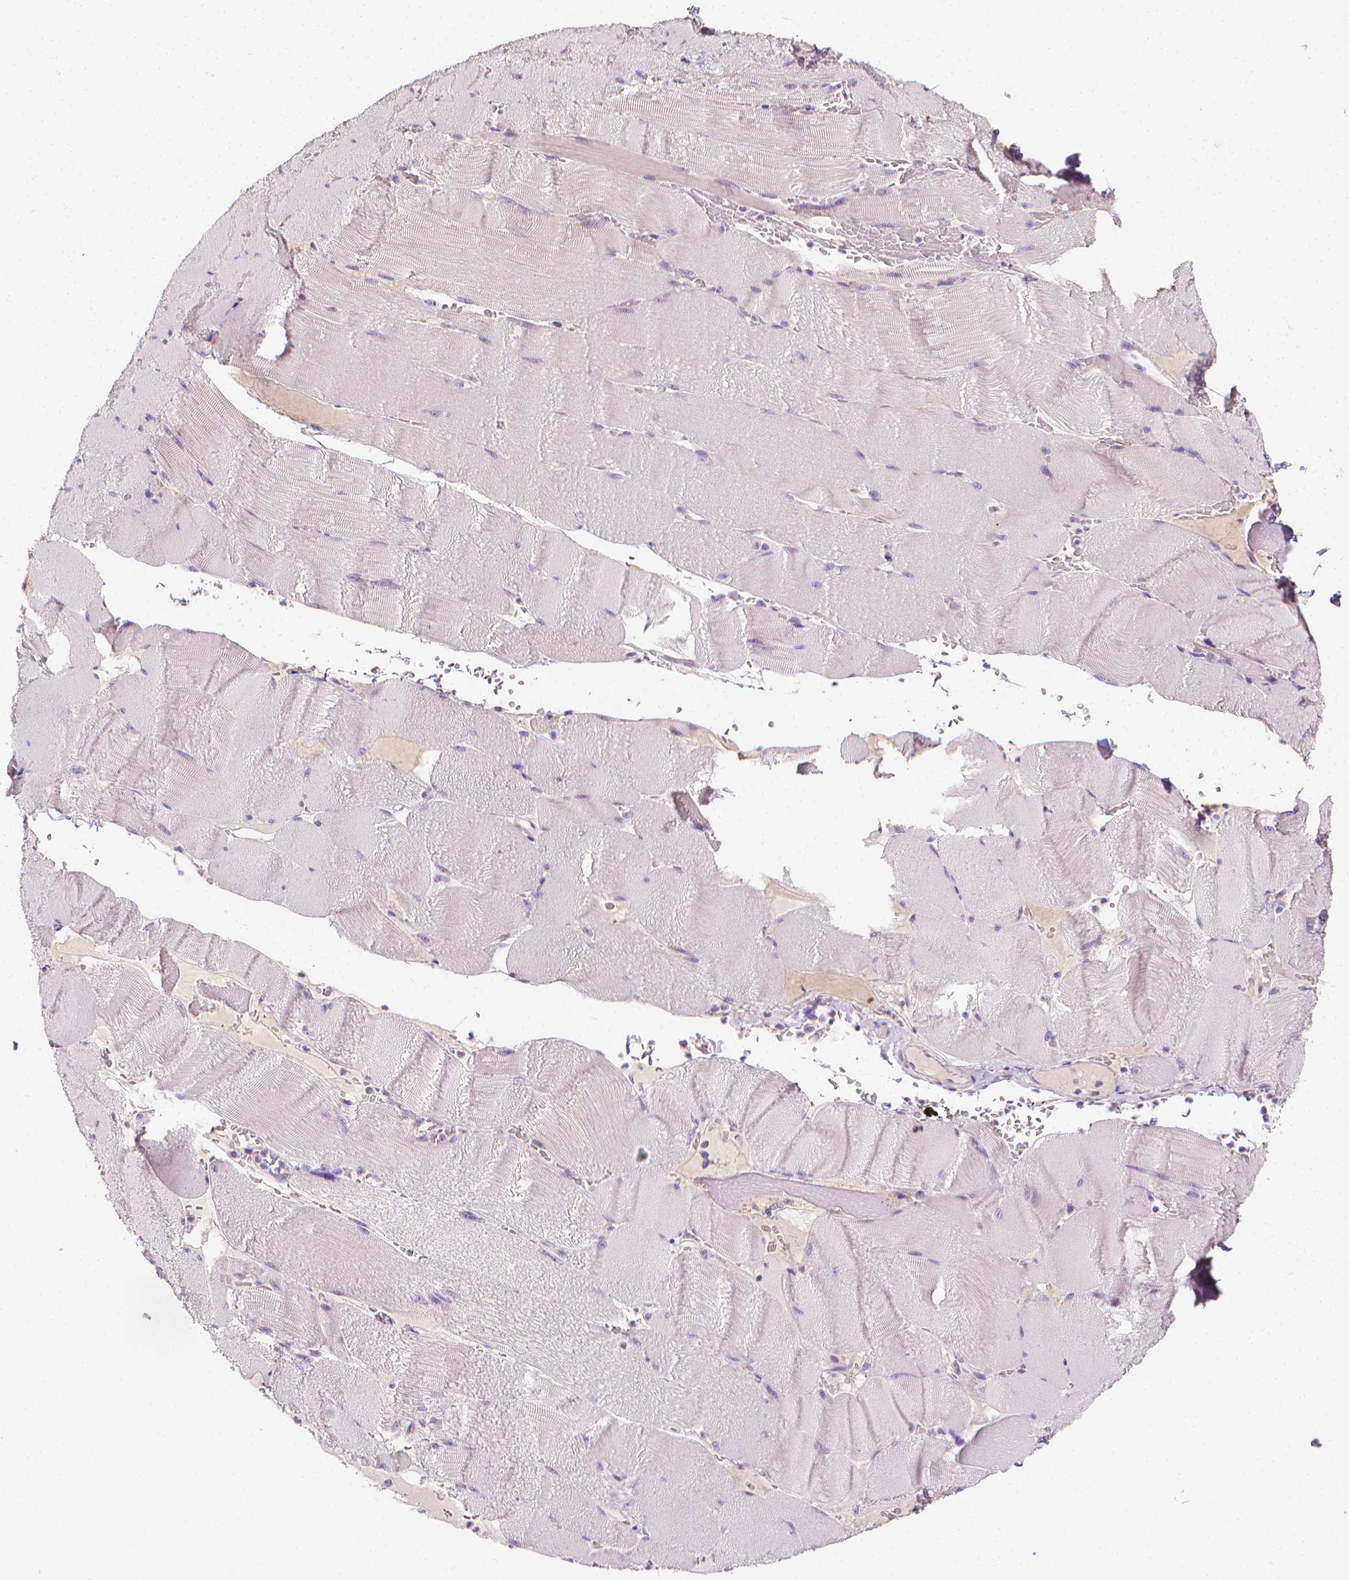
{"staining": {"intensity": "negative", "quantity": "none", "location": "none"}, "tissue": "skeletal muscle", "cell_type": "Myocytes", "image_type": "normal", "snomed": [{"axis": "morphology", "description": "Normal tissue, NOS"}, {"axis": "topography", "description": "Skeletal muscle"}], "caption": "Skeletal muscle stained for a protein using IHC displays no staining myocytes.", "gene": "MCOLN3", "patient": {"sex": "male", "age": 56}}